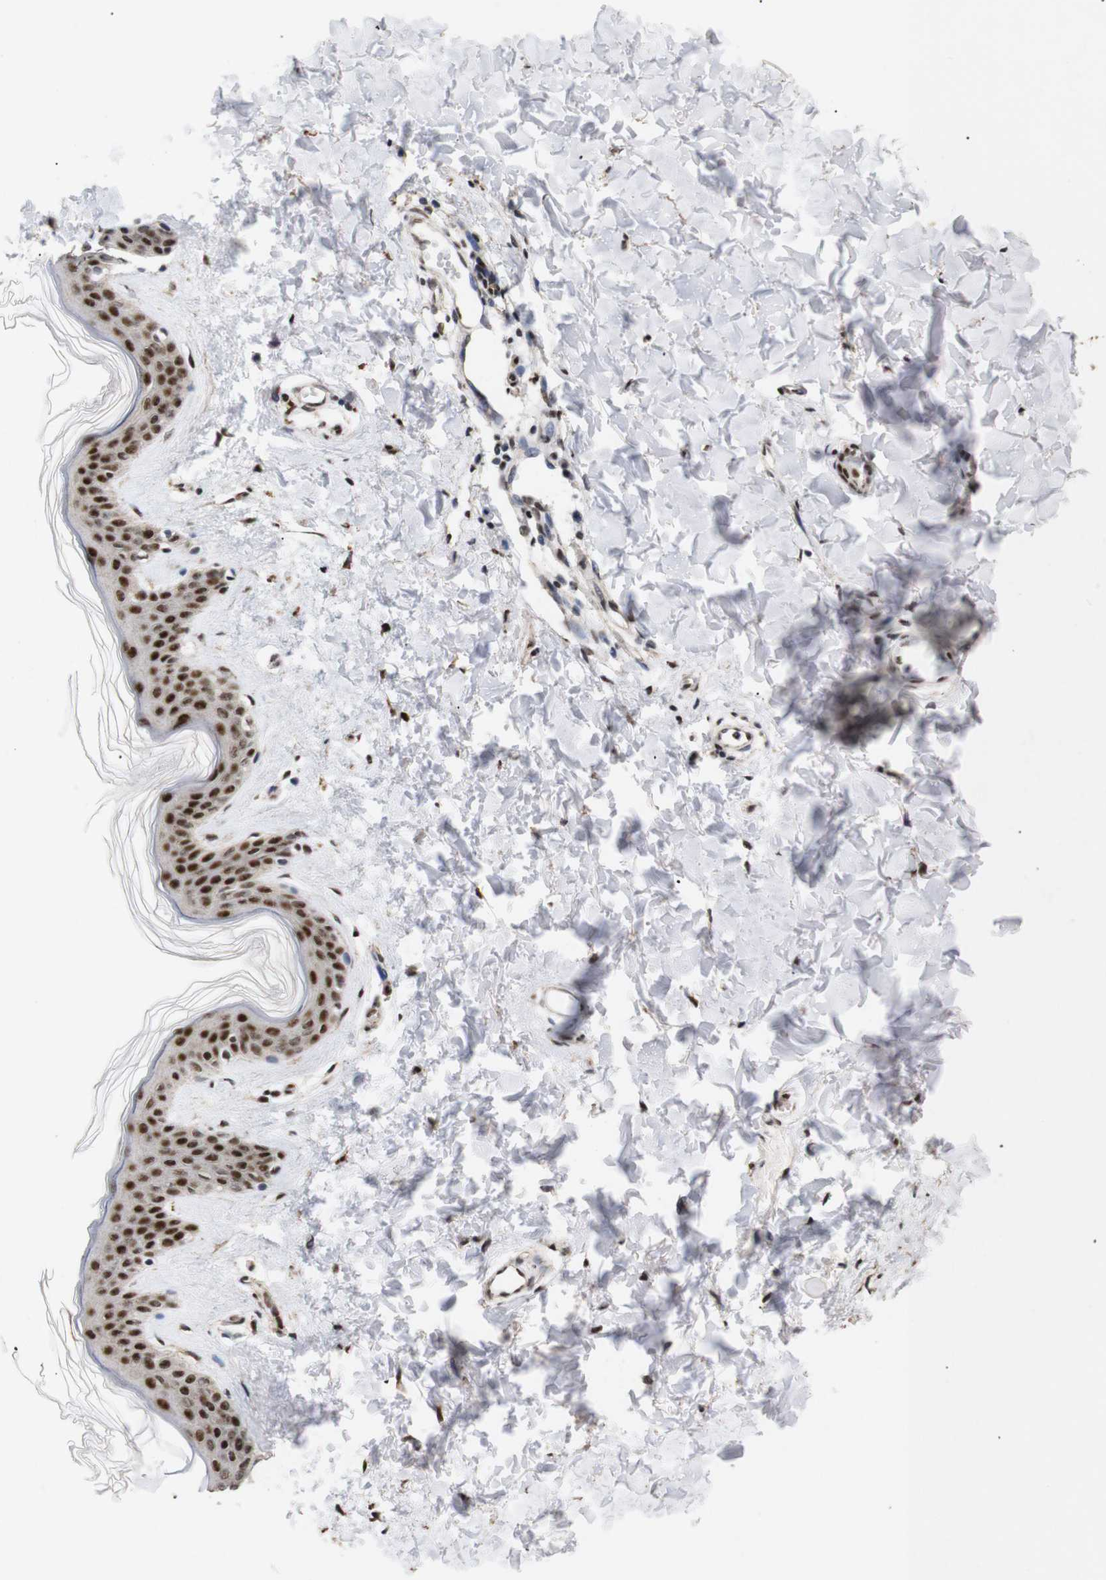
{"staining": {"intensity": "moderate", "quantity": ">75%", "location": "nuclear"}, "tissue": "skin", "cell_type": "Fibroblasts", "image_type": "normal", "snomed": [{"axis": "morphology", "description": "Normal tissue, NOS"}, {"axis": "topography", "description": "Skin"}], "caption": "The micrograph reveals immunohistochemical staining of unremarkable skin. There is moderate nuclear staining is identified in approximately >75% of fibroblasts.", "gene": "PYM1", "patient": {"sex": "female", "age": 41}}